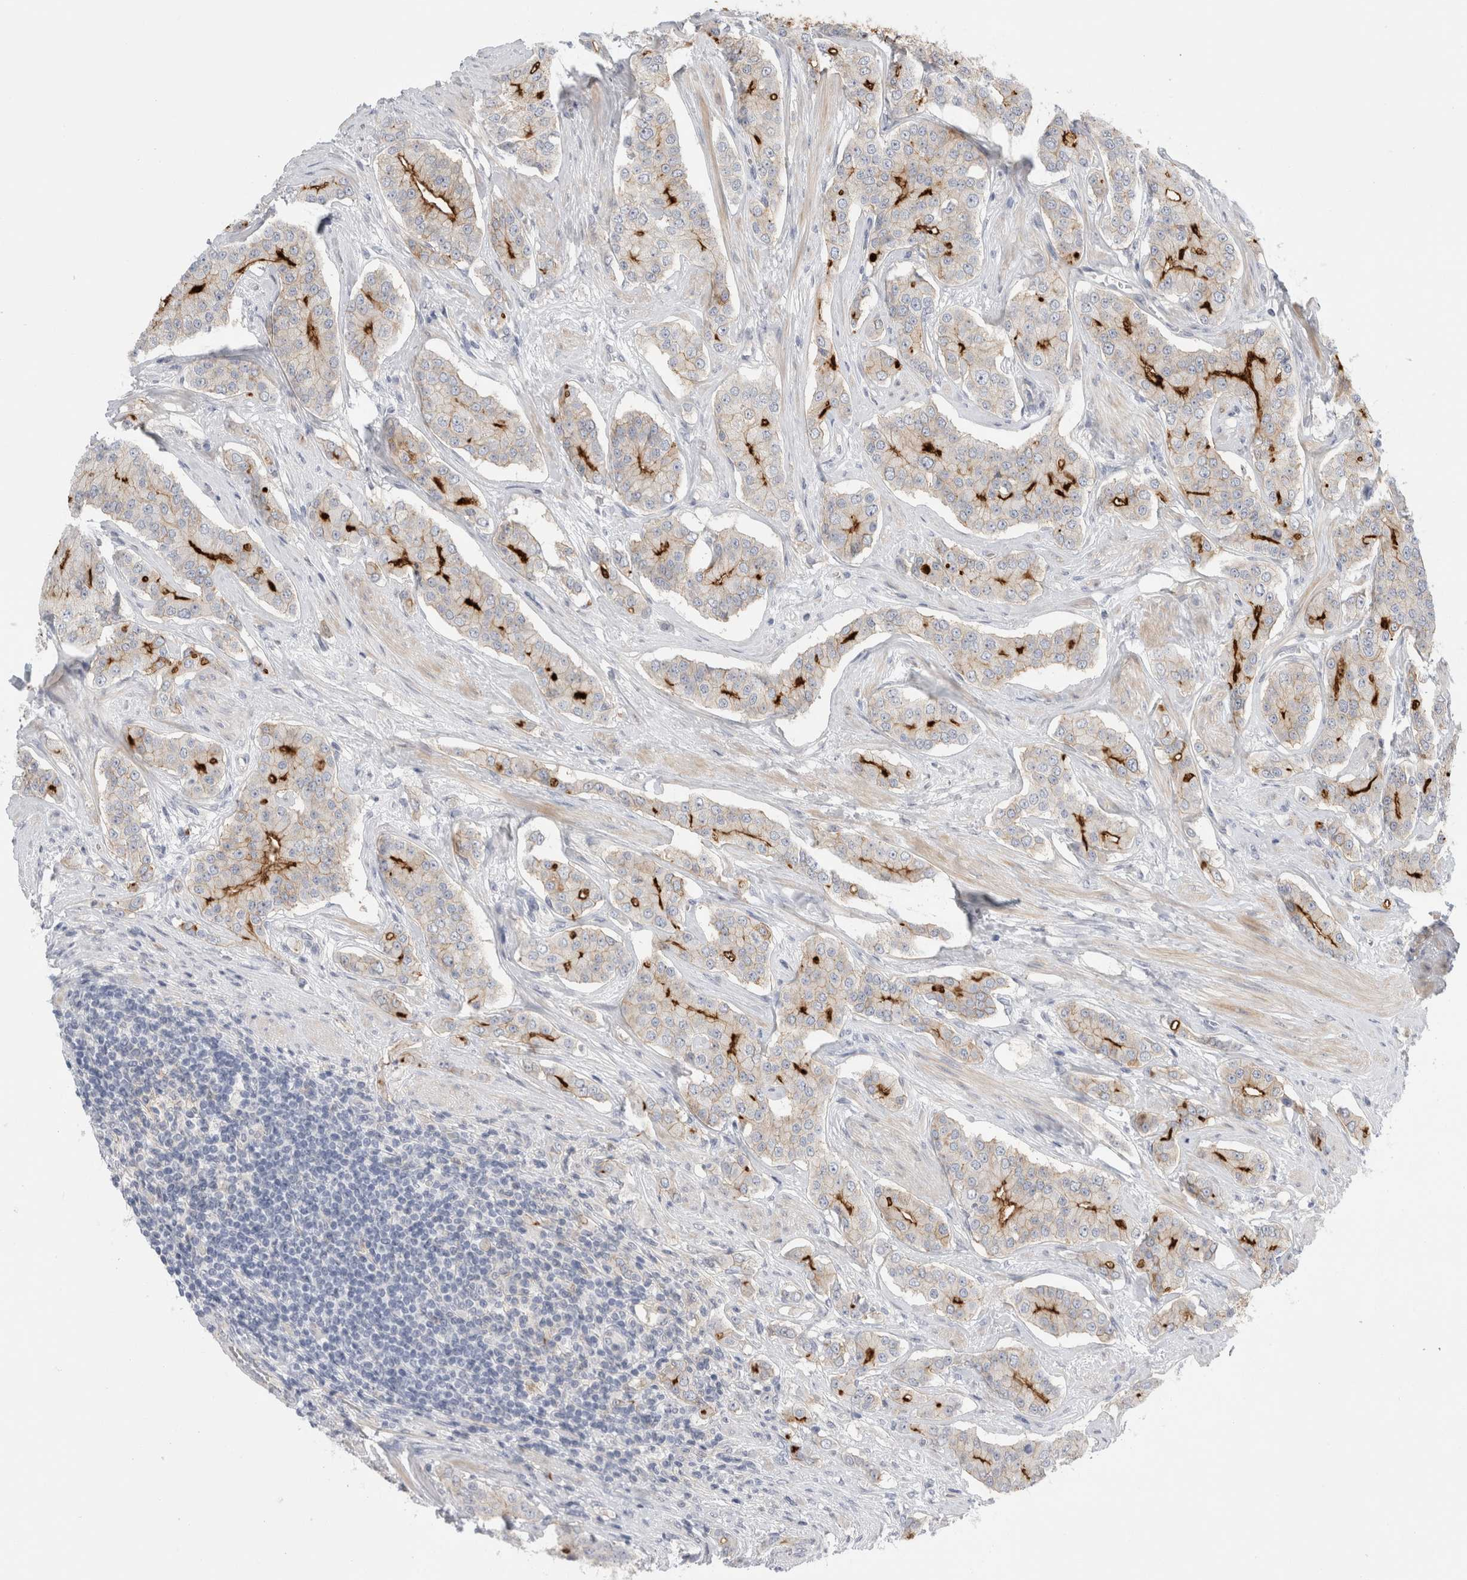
{"staining": {"intensity": "strong", "quantity": "<25%", "location": "cytoplasmic/membranous"}, "tissue": "prostate cancer", "cell_type": "Tumor cells", "image_type": "cancer", "snomed": [{"axis": "morphology", "description": "Adenocarcinoma, High grade"}, {"axis": "topography", "description": "Prostate"}], "caption": "This histopathology image reveals prostate cancer (high-grade adenocarcinoma) stained with immunohistochemistry (IHC) to label a protein in brown. The cytoplasmic/membranous of tumor cells show strong positivity for the protein. Nuclei are counter-stained blue.", "gene": "VANGL1", "patient": {"sex": "male", "age": 71}}